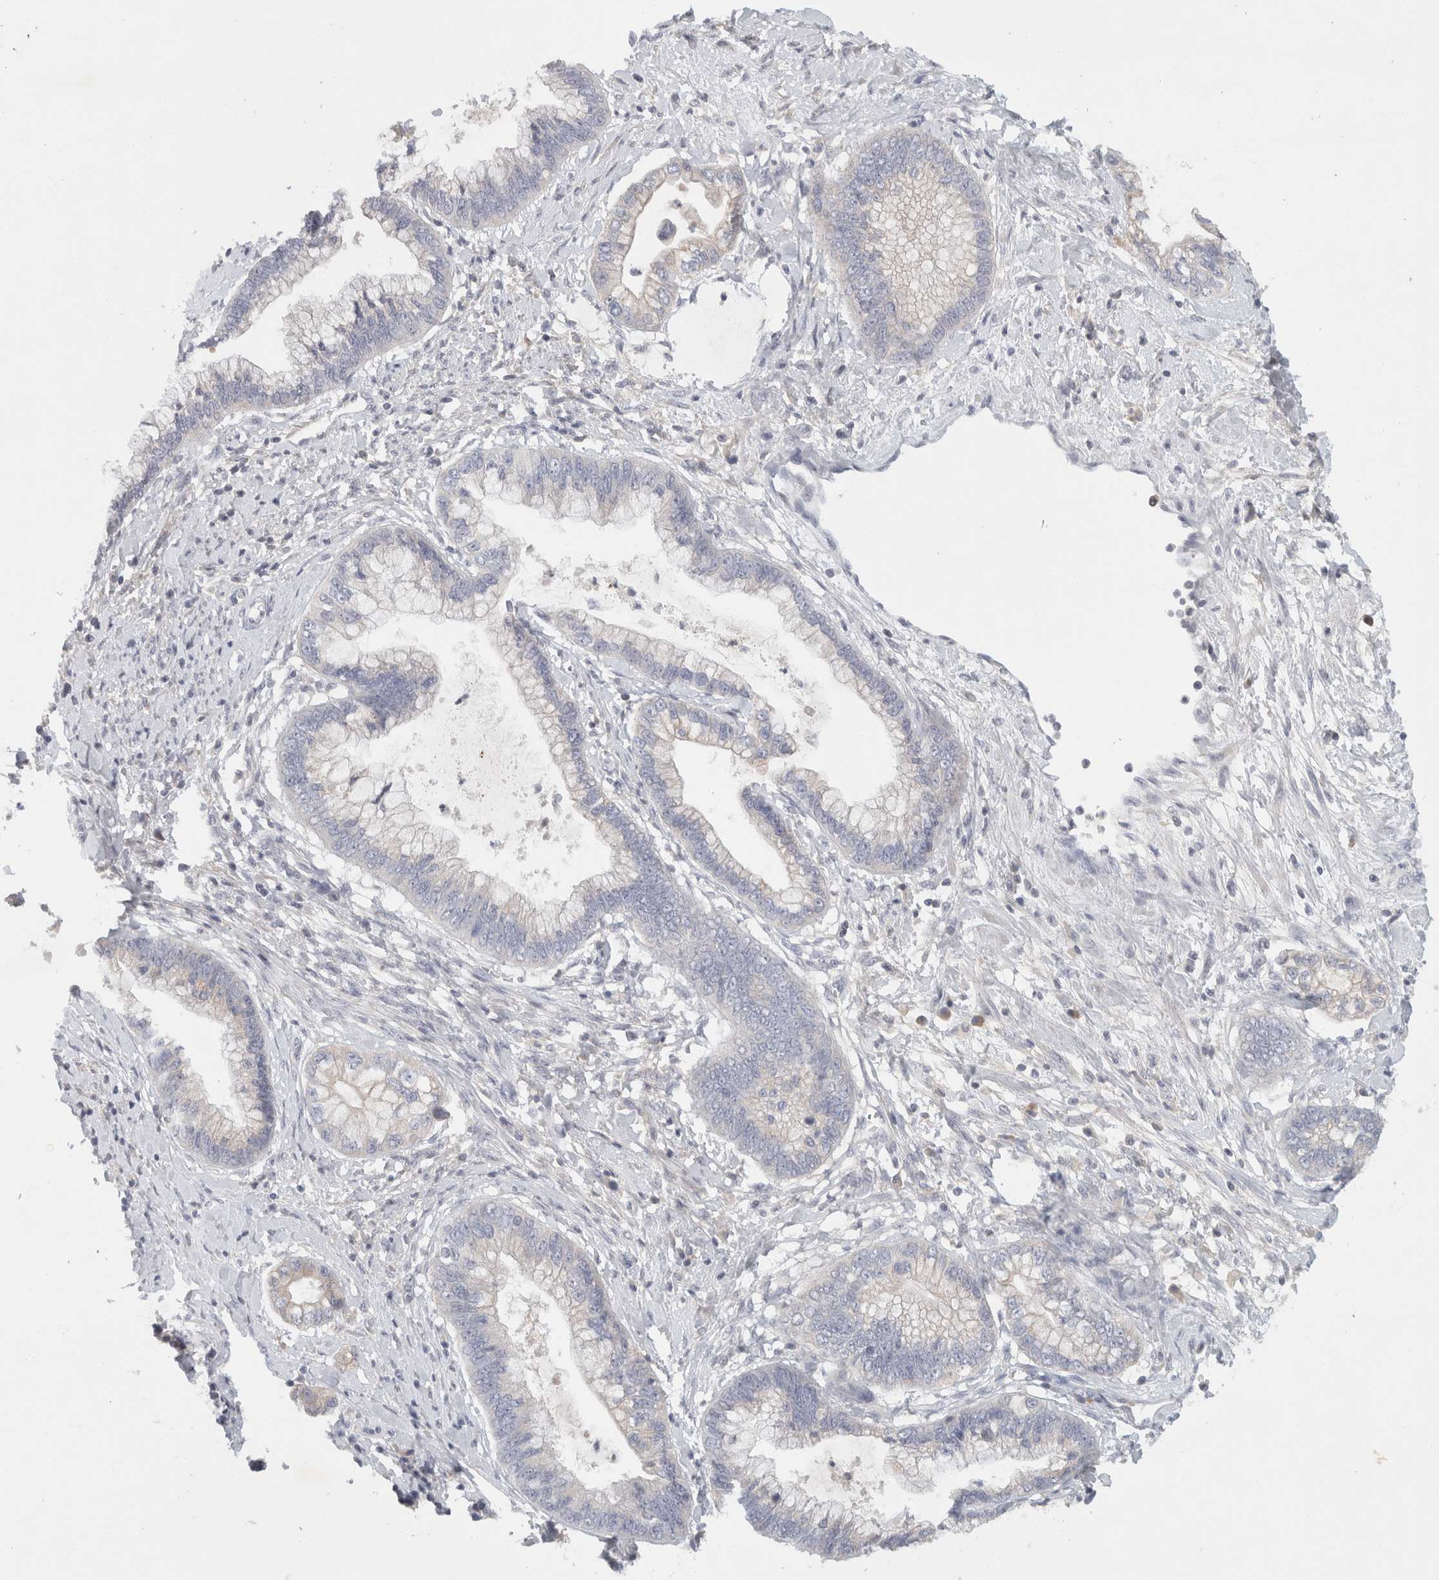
{"staining": {"intensity": "negative", "quantity": "none", "location": "none"}, "tissue": "cervical cancer", "cell_type": "Tumor cells", "image_type": "cancer", "snomed": [{"axis": "morphology", "description": "Adenocarcinoma, NOS"}, {"axis": "topography", "description": "Cervix"}], "caption": "Immunohistochemistry of cervical cancer shows no staining in tumor cells. (Immunohistochemistry (ihc), brightfield microscopy, high magnification).", "gene": "STK31", "patient": {"sex": "female", "age": 44}}